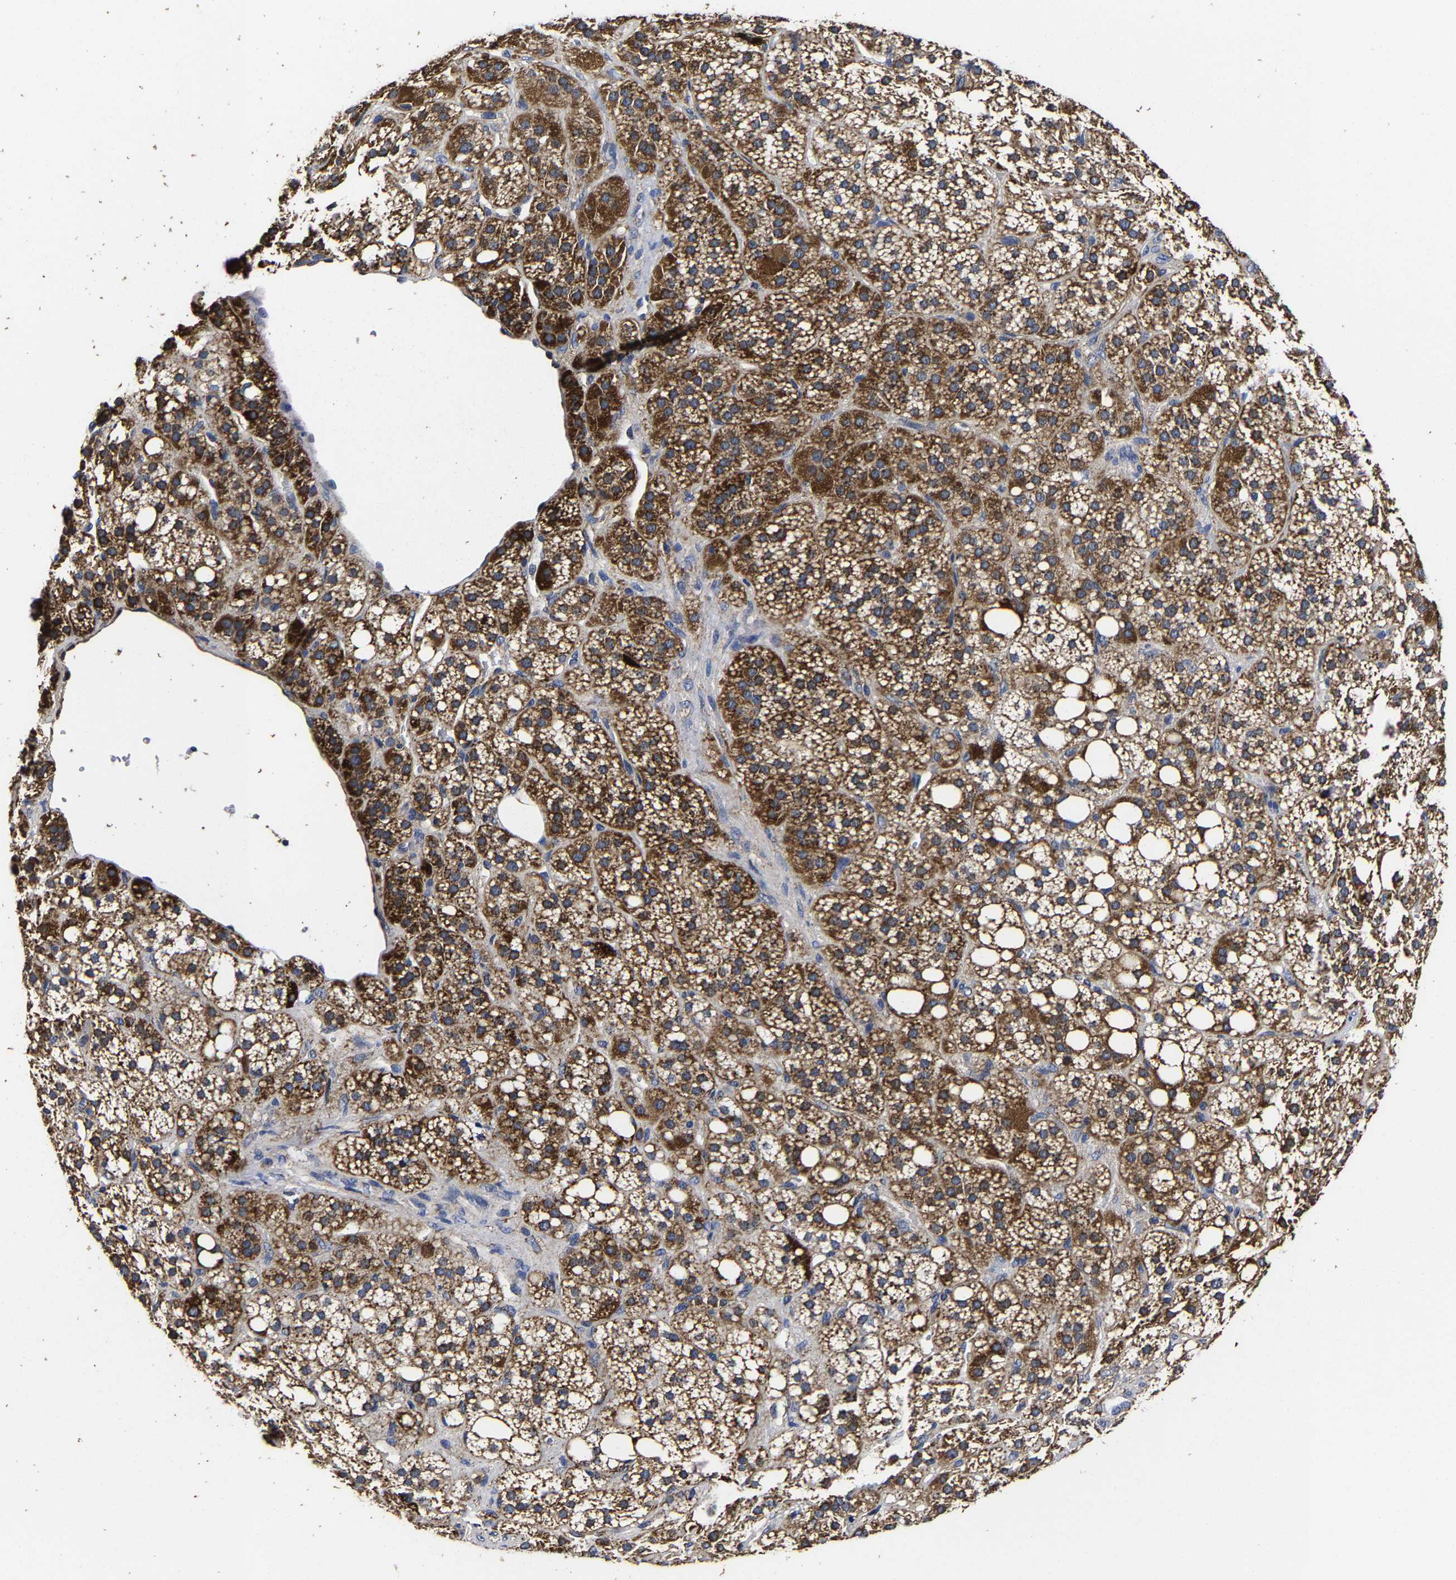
{"staining": {"intensity": "moderate", "quantity": ">75%", "location": "cytoplasmic/membranous"}, "tissue": "adrenal gland", "cell_type": "Glandular cells", "image_type": "normal", "snomed": [{"axis": "morphology", "description": "Normal tissue, NOS"}, {"axis": "topography", "description": "Adrenal gland"}], "caption": "IHC (DAB) staining of unremarkable human adrenal gland exhibits moderate cytoplasmic/membranous protein expression in about >75% of glandular cells. The staining is performed using DAB brown chromogen to label protein expression. The nuclei are counter-stained blue using hematoxylin.", "gene": "AASS", "patient": {"sex": "female", "age": 59}}